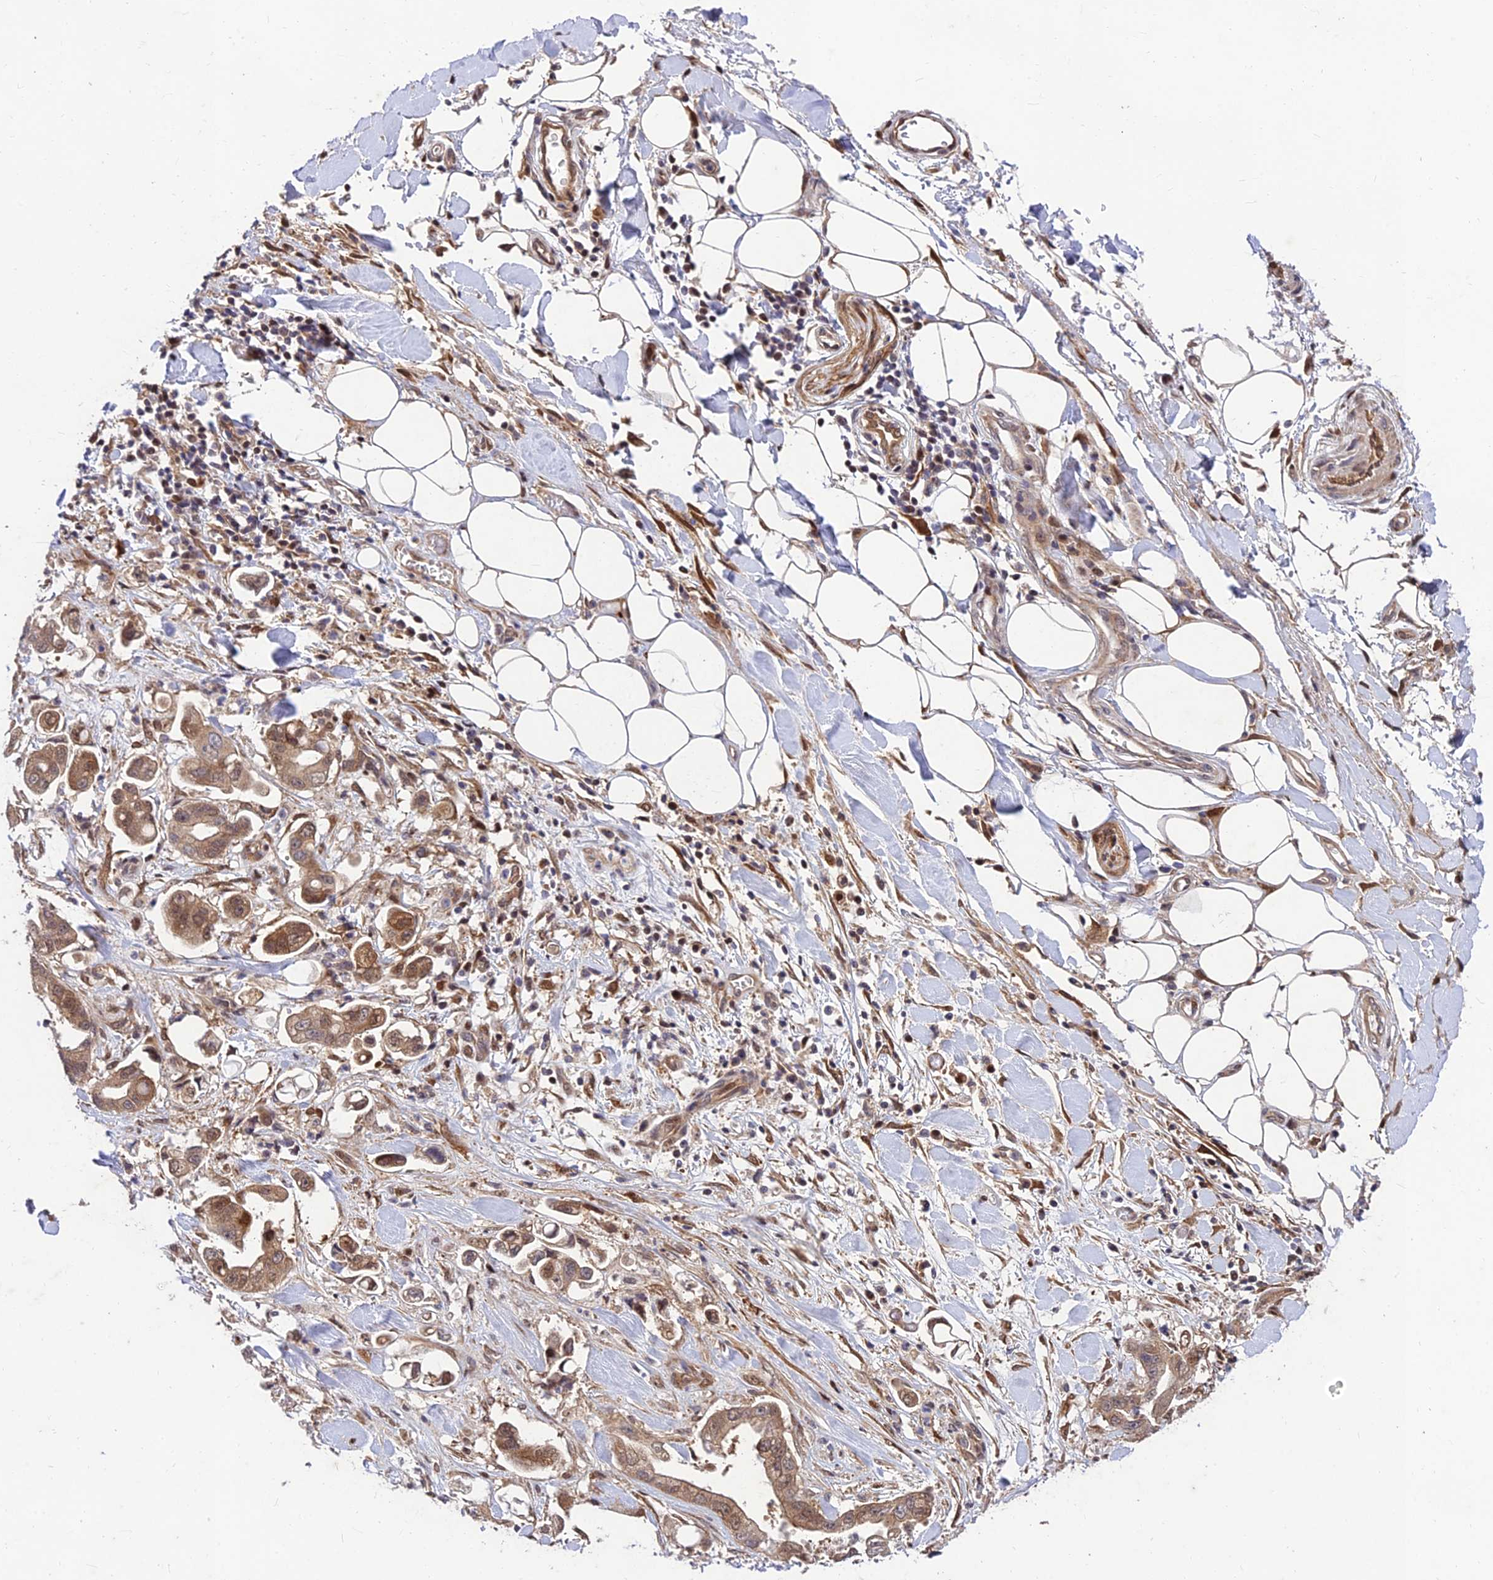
{"staining": {"intensity": "moderate", "quantity": ">75%", "location": "cytoplasmic/membranous"}, "tissue": "stomach cancer", "cell_type": "Tumor cells", "image_type": "cancer", "snomed": [{"axis": "morphology", "description": "Adenocarcinoma, NOS"}, {"axis": "topography", "description": "Stomach"}], "caption": "DAB (3,3'-diaminobenzidine) immunohistochemical staining of stomach cancer demonstrates moderate cytoplasmic/membranous protein expression in approximately >75% of tumor cells.", "gene": "MKKS", "patient": {"sex": "male", "age": 62}}